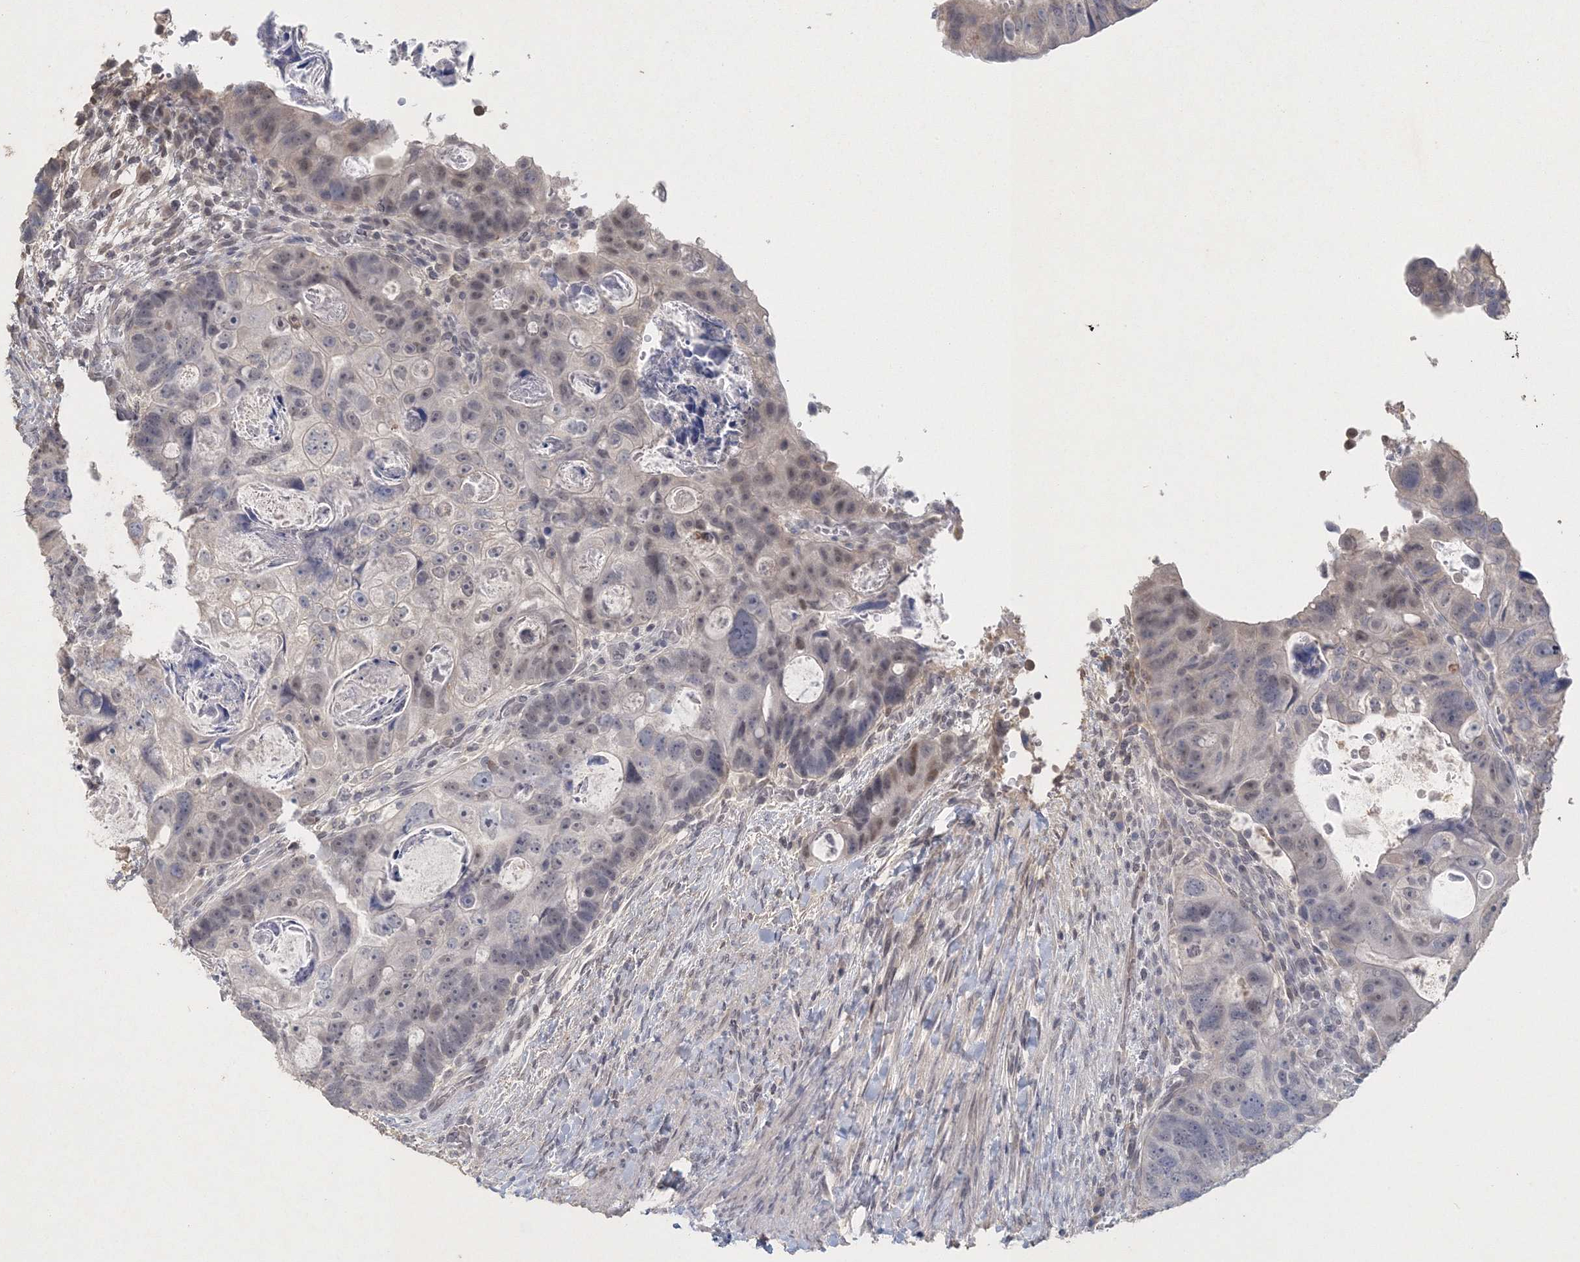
{"staining": {"intensity": "negative", "quantity": "none", "location": "none"}, "tissue": "colorectal cancer", "cell_type": "Tumor cells", "image_type": "cancer", "snomed": [{"axis": "morphology", "description": "Adenocarcinoma, NOS"}, {"axis": "topography", "description": "Rectum"}], "caption": "Colorectal adenocarcinoma was stained to show a protein in brown. There is no significant staining in tumor cells.", "gene": "UIMC1", "patient": {"sex": "male", "age": 59}}